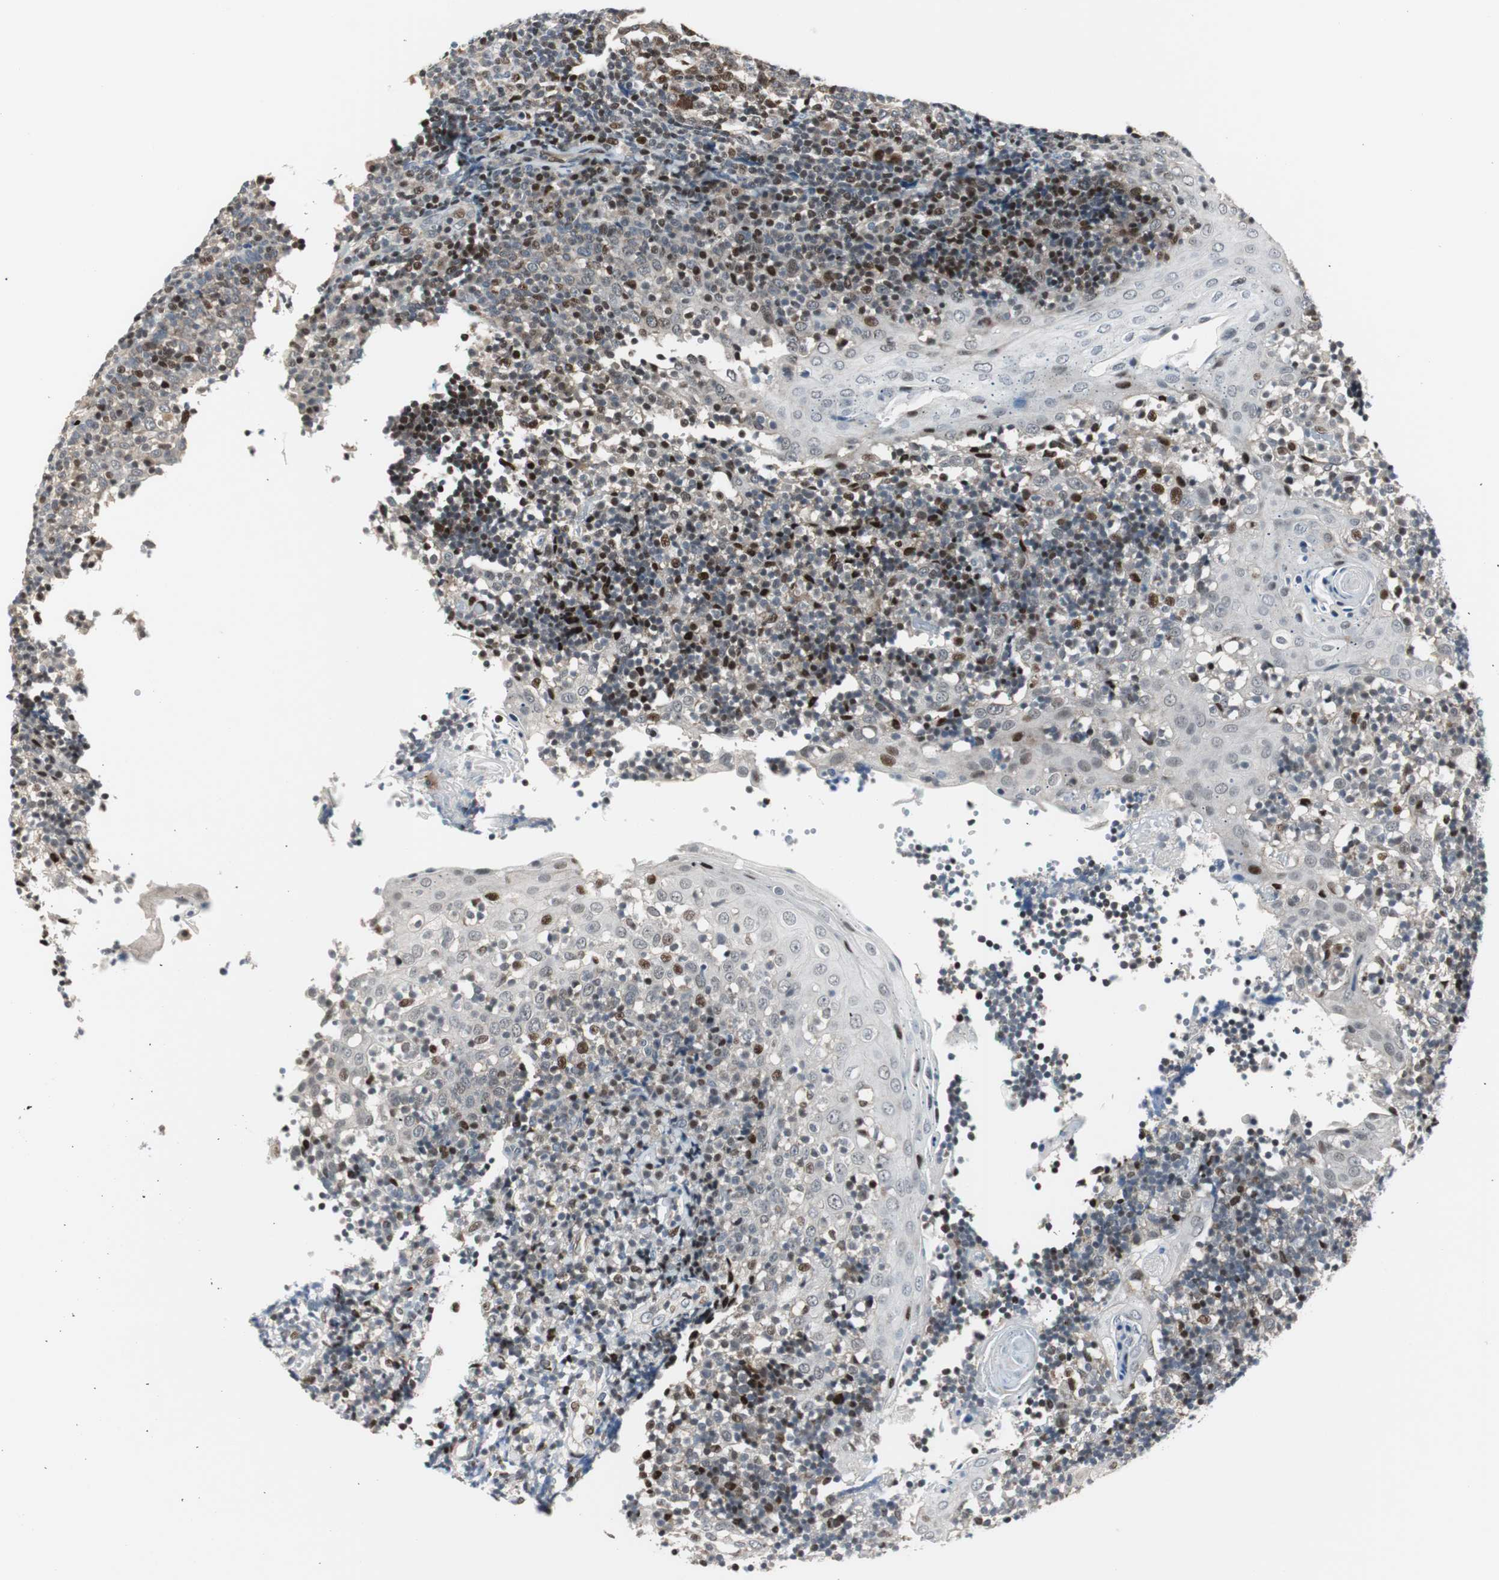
{"staining": {"intensity": "moderate", "quantity": "<25%", "location": "nuclear"}, "tissue": "tonsil", "cell_type": "Germinal center cells", "image_type": "normal", "snomed": [{"axis": "morphology", "description": "Normal tissue, NOS"}, {"axis": "topography", "description": "Tonsil"}], "caption": "Immunohistochemistry (IHC) (DAB (3,3'-diaminobenzidine)) staining of unremarkable tonsil reveals moderate nuclear protein positivity in about <25% of germinal center cells. (Stains: DAB (3,3'-diaminobenzidine) in brown, nuclei in blue, Microscopy: brightfield microscopy at high magnification).", "gene": "RAD1", "patient": {"sex": "female", "age": 40}}